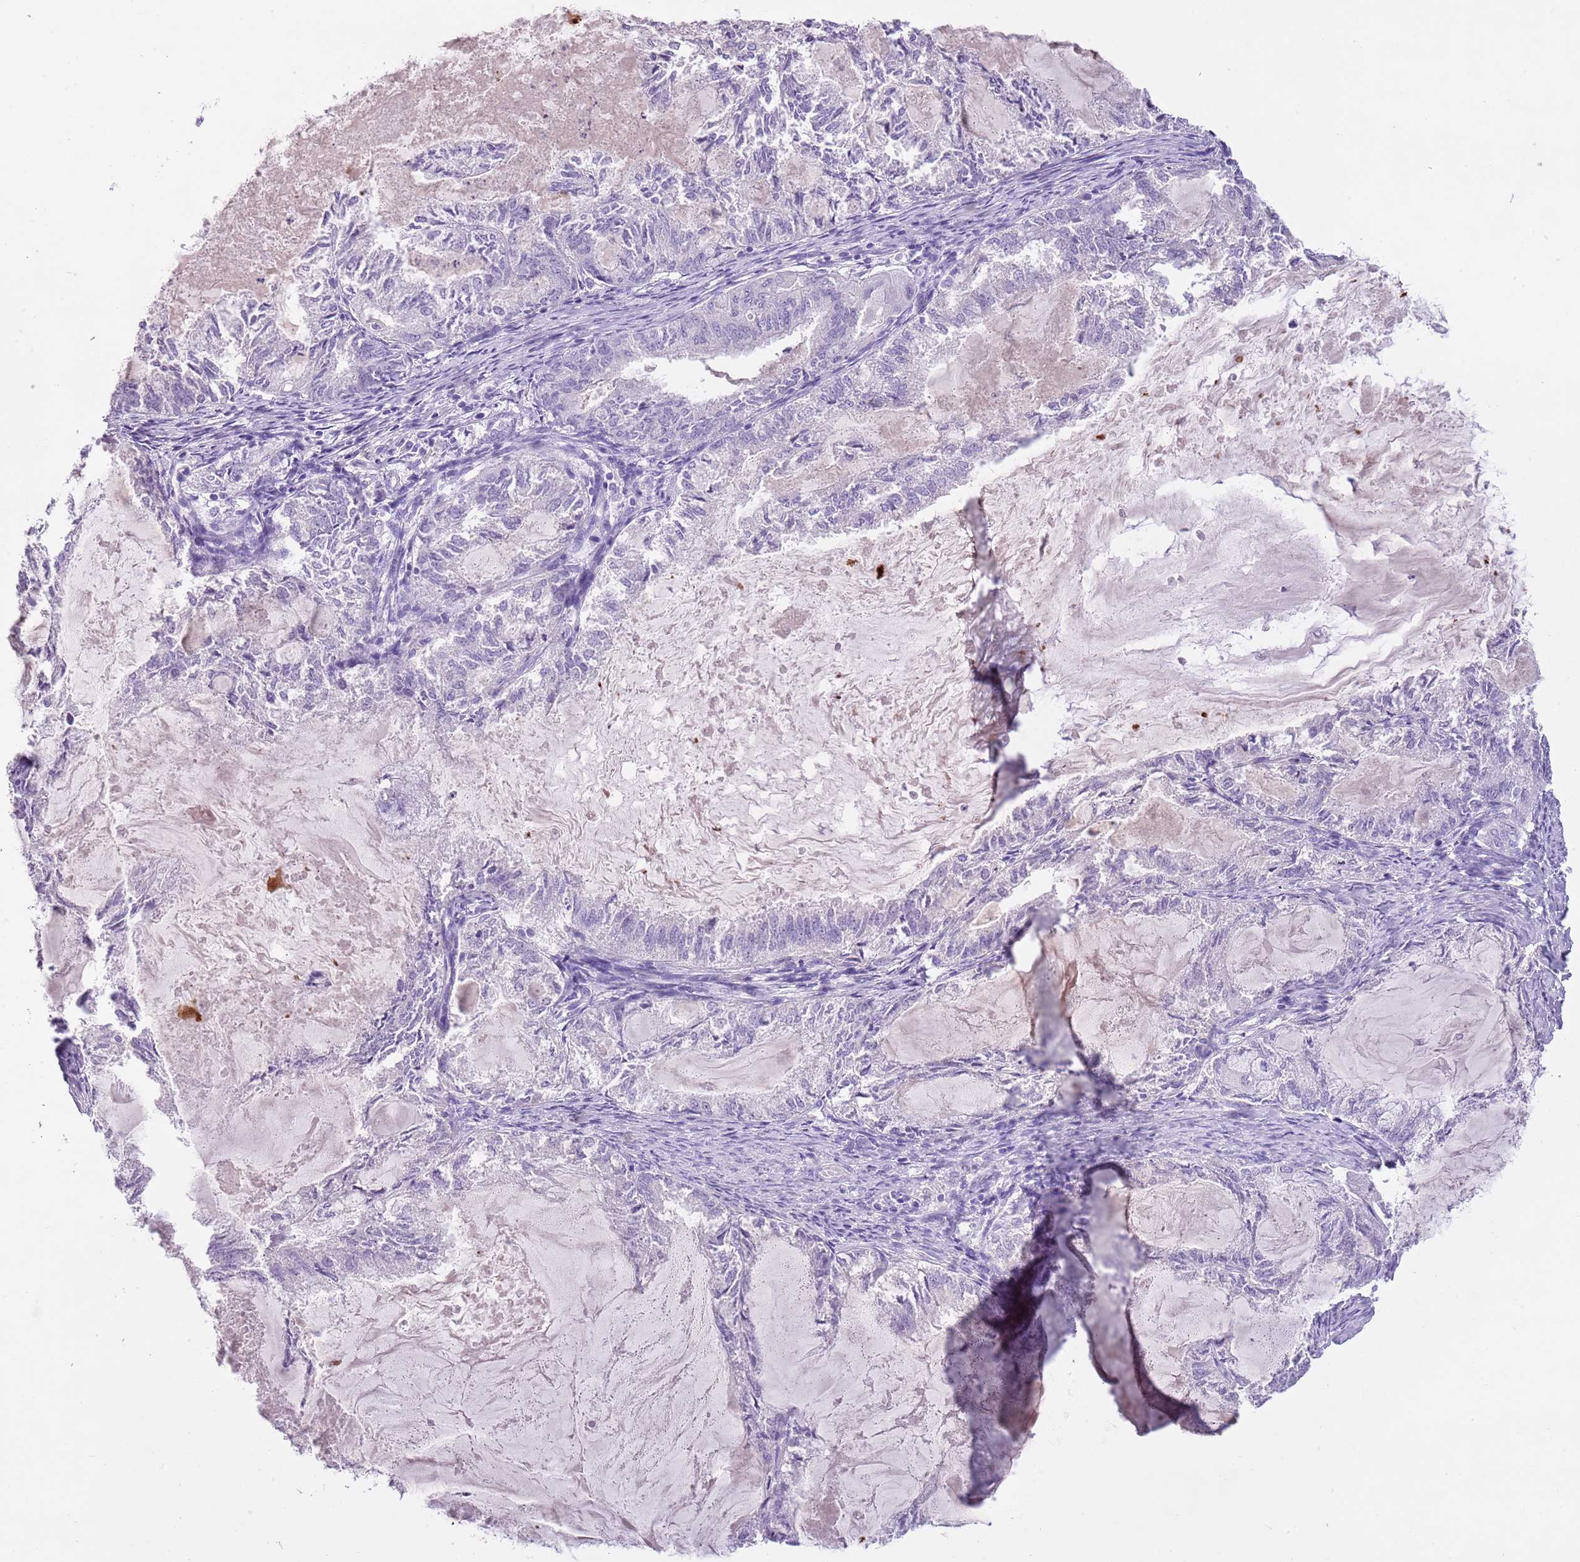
{"staining": {"intensity": "negative", "quantity": "none", "location": "none"}, "tissue": "endometrial cancer", "cell_type": "Tumor cells", "image_type": "cancer", "snomed": [{"axis": "morphology", "description": "Adenocarcinoma, NOS"}, {"axis": "topography", "description": "Endometrium"}], "caption": "Adenocarcinoma (endometrial) was stained to show a protein in brown. There is no significant staining in tumor cells.", "gene": "SLC35E3", "patient": {"sex": "female", "age": 86}}